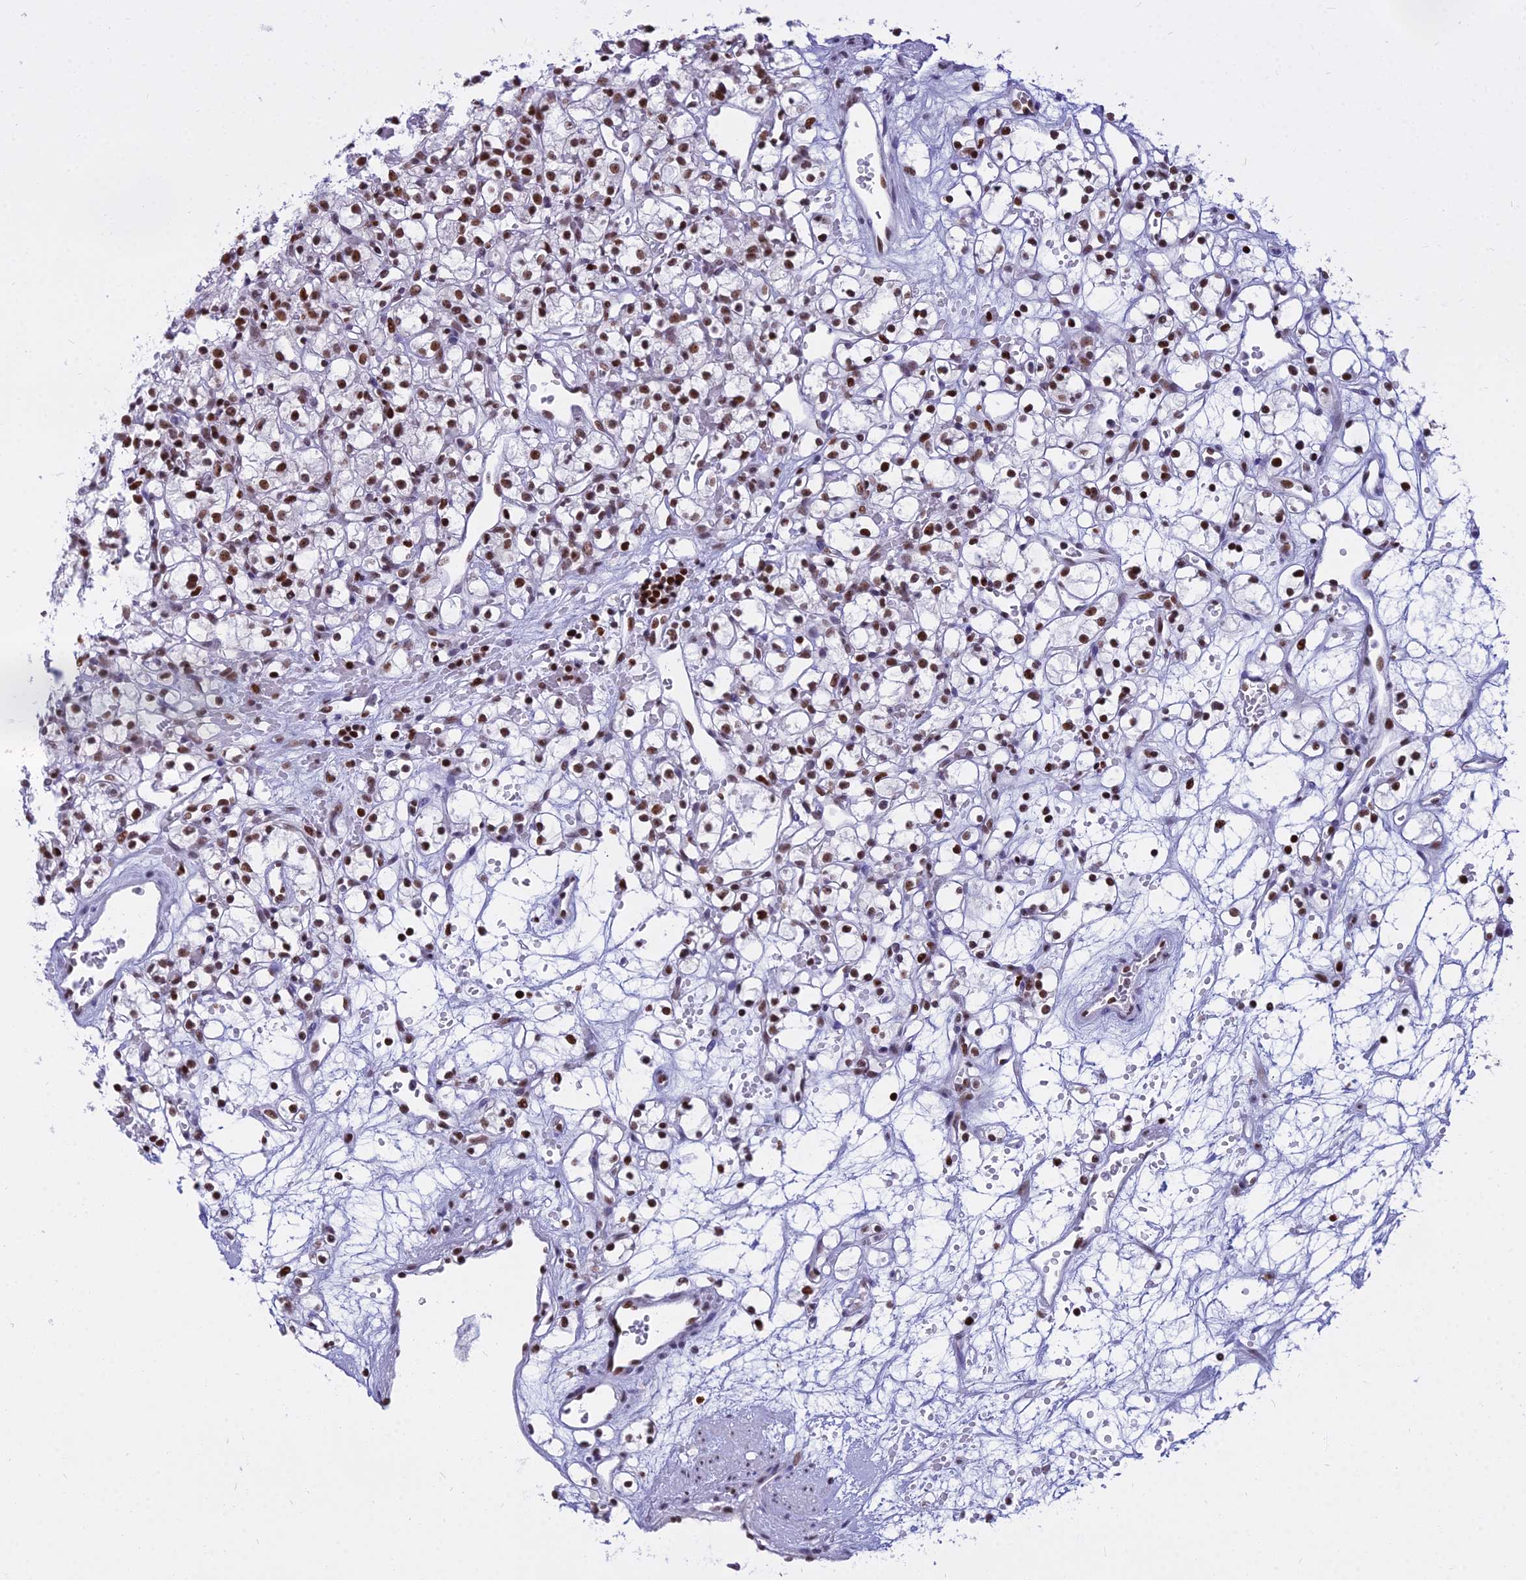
{"staining": {"intensity": "strong", "quantity": ">75%", "location": "nuclear"}, "tissue": "renal cancer", "cell_type": "Tumor cells", "image_type": "cancer", "snomed": [{"axis": "morphology", "description": "Adenocarcinoma, NOS"}, {"axis": "topography", "description": "Kidney"}], "caption": "Immunohistochemical staining of human renal cancer displays high levels of strong nuclear protein positivity in about >75% of tumor cells.", "gene": "PARP1", "patient": {"sex": "female", "age": 59}}